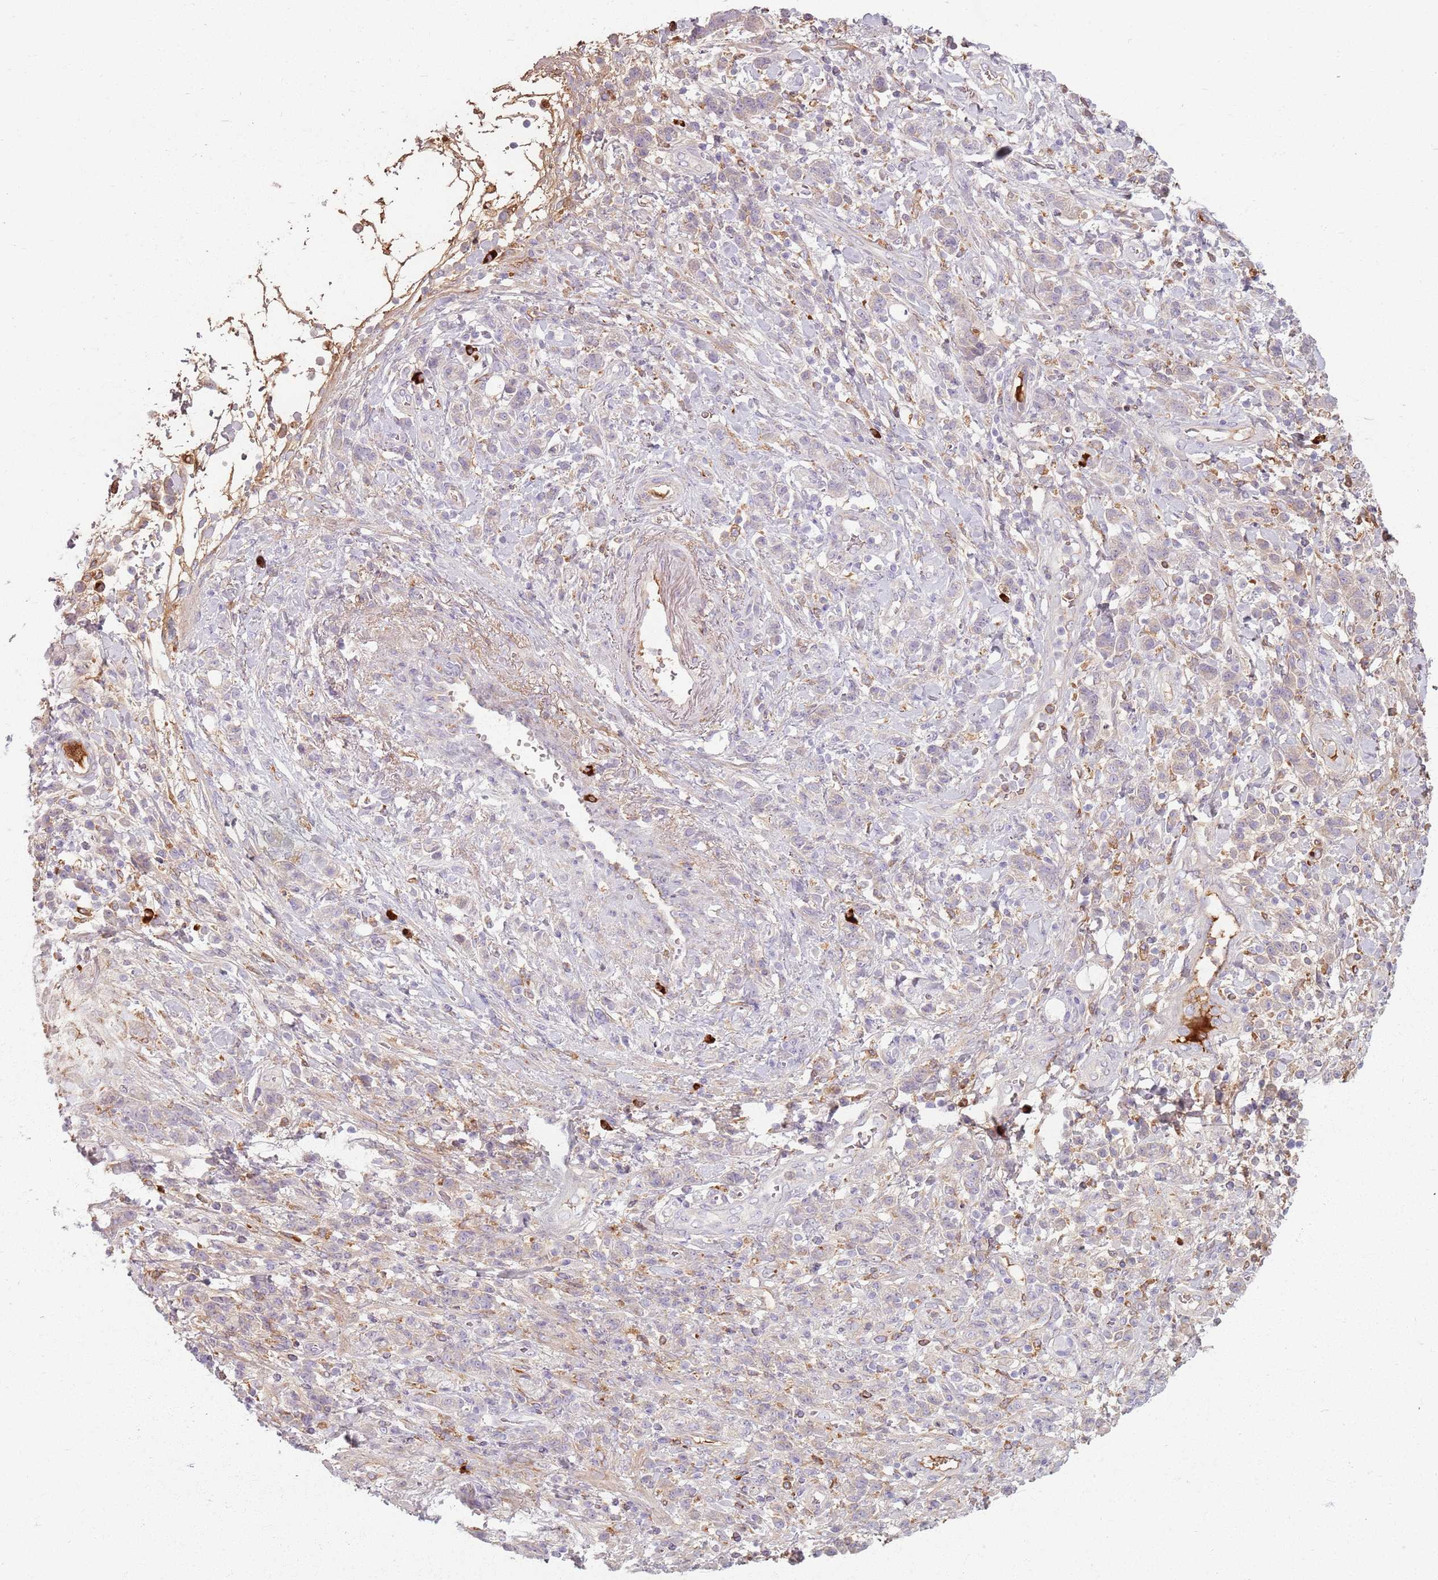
{"staining": {"intensity": "negative", "quantity": "none", "location": "none"}, "tissue": "stomach cancer", "cell_type": "Tumor cells", "image_type": "cancer", "snomed": [{"axis": "morphology", "description": "Adenocarcinoma, NOS"}, {"axis": "topography", "description": "Stomach"}], "caption": "This image is of stomach adenocarcinoma stained with immunohistochemistry (IHC) to label a protein in brown with the nuclei are counter-stained blue. There is no staining in tumor cells.", "gene": "COLGALT1", "patient": {"sex": "male", "age": 77}}